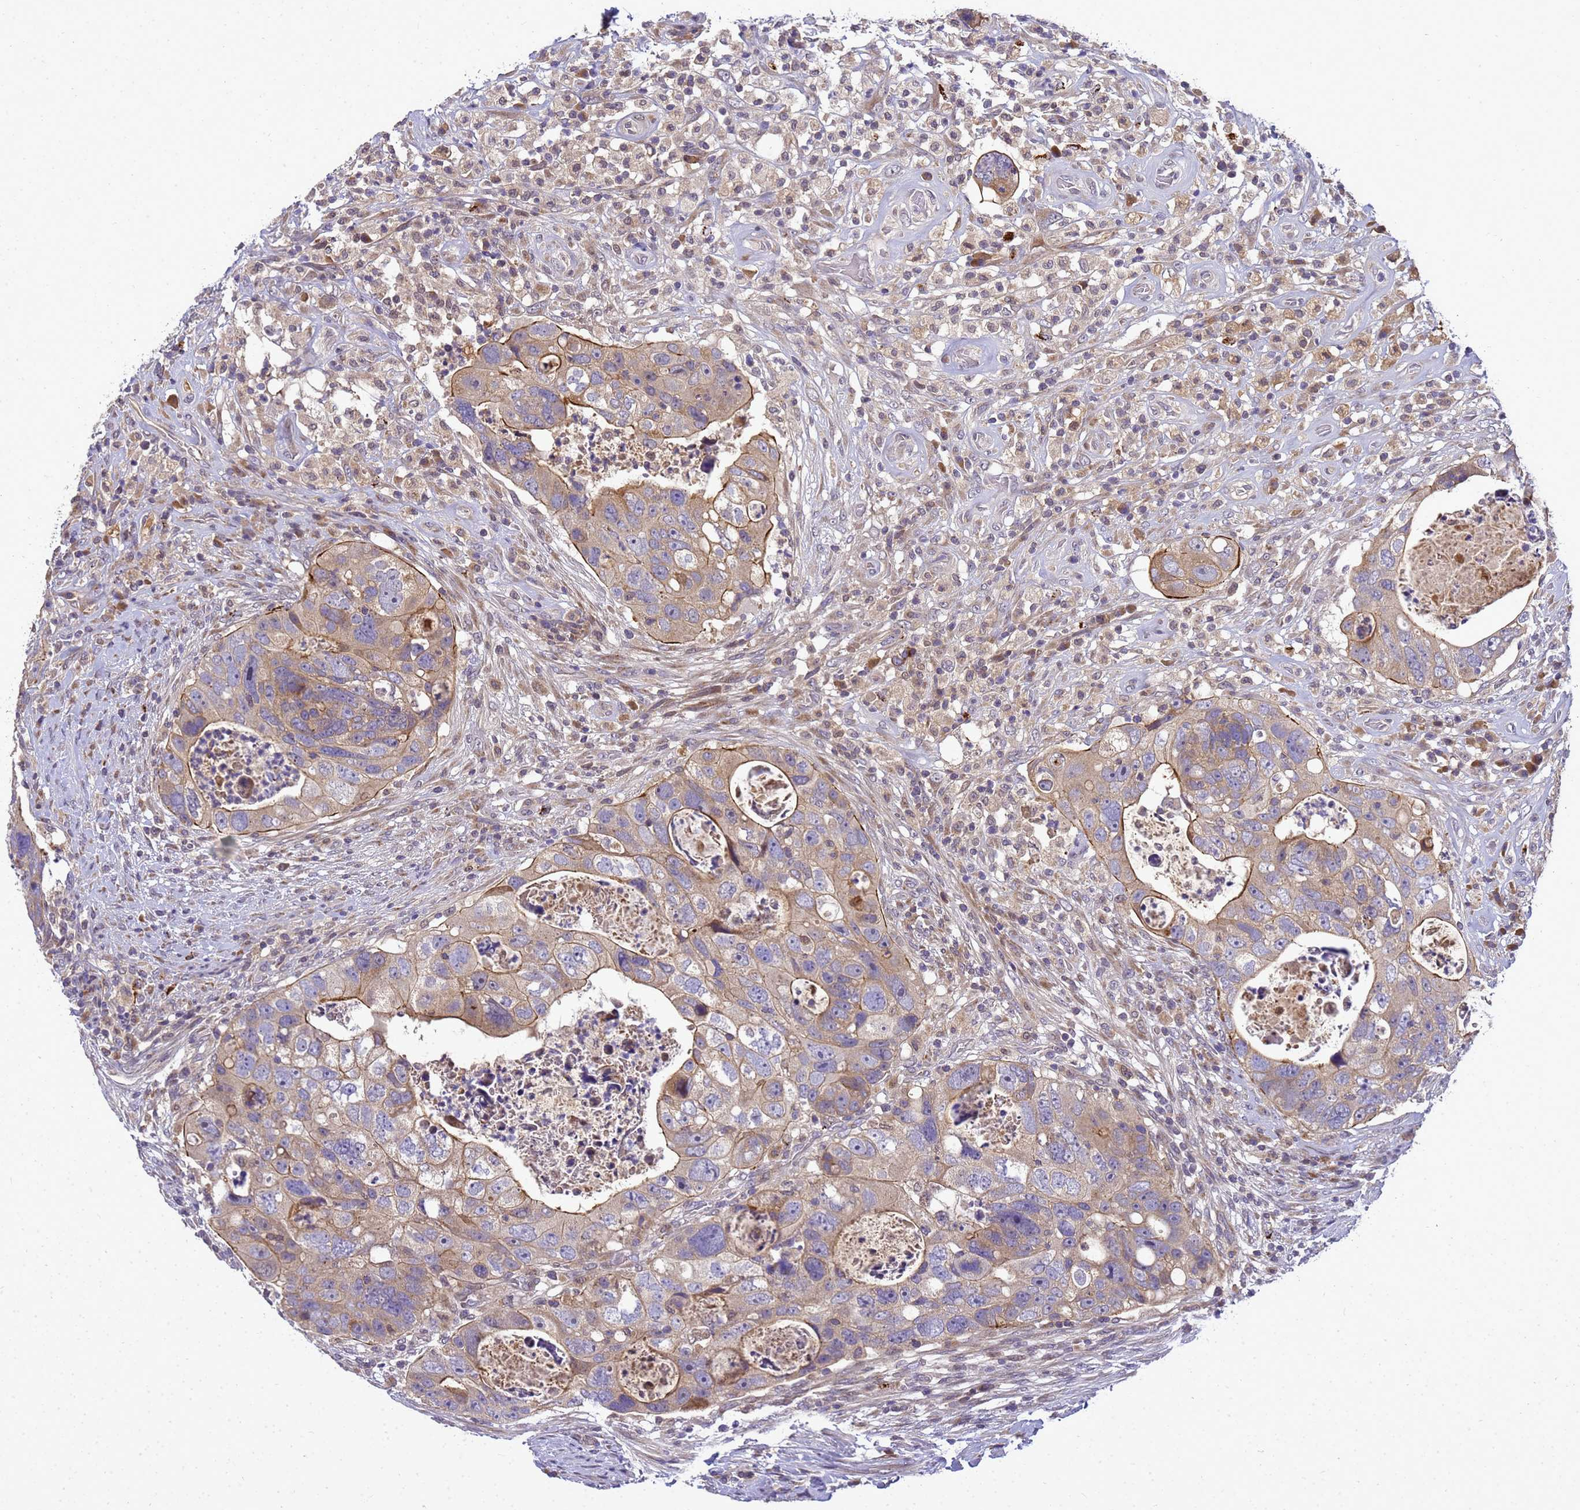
{"staining": {"intensity": "moderate", "quantity": "25%-75%", "location": "cytoplasmic/membranous"}, "tissue": "colorectal cancer", "cell_type": "Tumor cells", "image_type": "cancer", "snomed": [{"axis": "morphology", "description": "Adenocarcinoma, NOS"}, {"axis": "topography", "description": "Rectum"}], "caption": "An image showing moderate cytoplasmic/membranous expression in about 25%-75% of tumor cells in colorectal adenocarcinoma, as visualized by brown immunohistochemical staining.", "gene": "TMEM74B", "patient": {"sex": "male", "age": 59}}